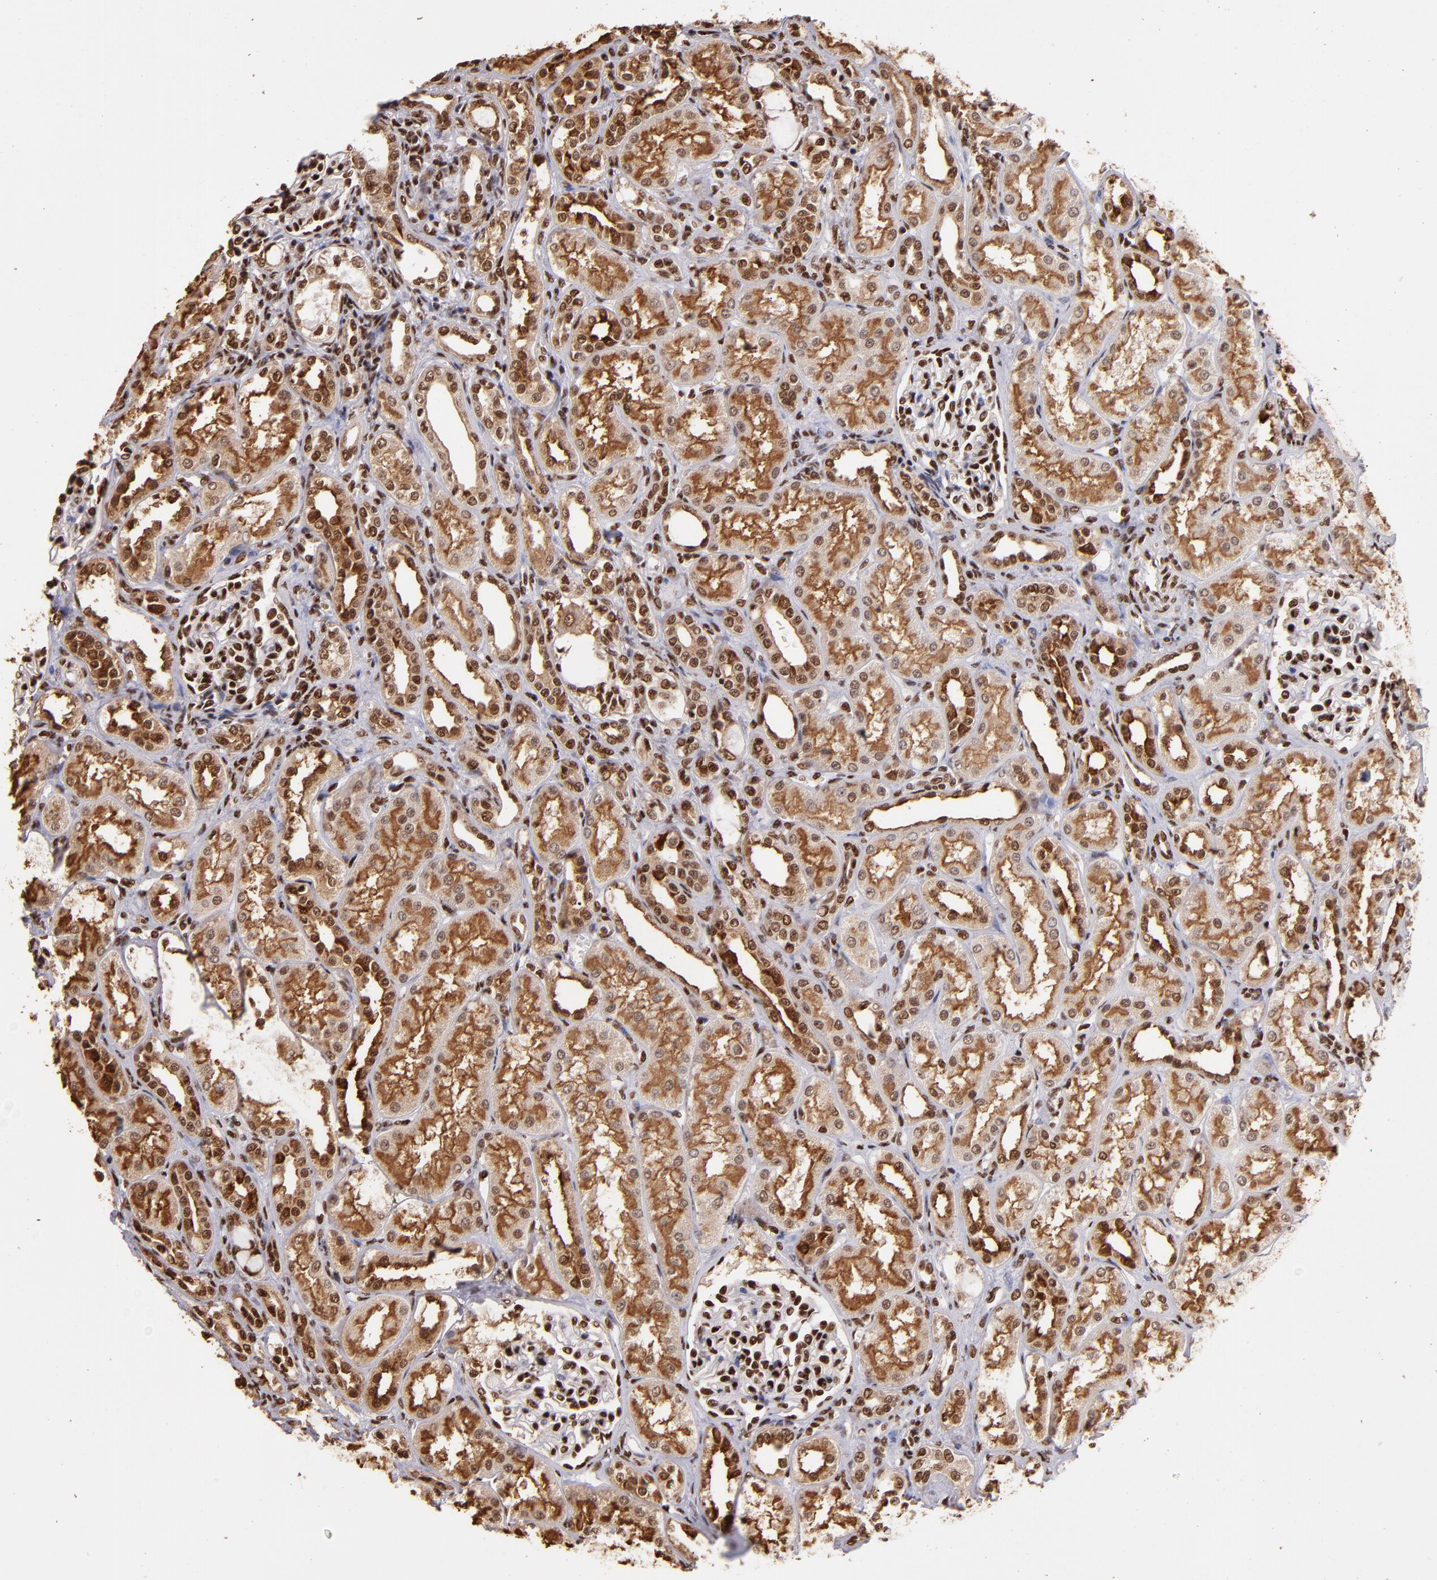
{"staining": {"intensity": "moderate", "quantity": ">75%", "location": "nuclear"}, "tissue": "kidney", "cell_type": "Cells in glomeruli", "image_type": "normal", "snomed": [{"axis": "morphology", "description": "Normal tissue, NOS"}, {"axis": "topography", "description": "Kidney"}], "caption": "DAB (3,3'-diaminobenzidine) immunohistochemical staining of unremarkable human kidney displays moderate nuclear protein positivity in about >75% of cells in glomeruli. The staining was performed using DAB (3,3'-diaminobenzidine), with brown indicating positive protein expression. Nuclei are stained blue with hematoxylin.", "gene": "SP1", "patient": {"sex": "male", "age": 7}}